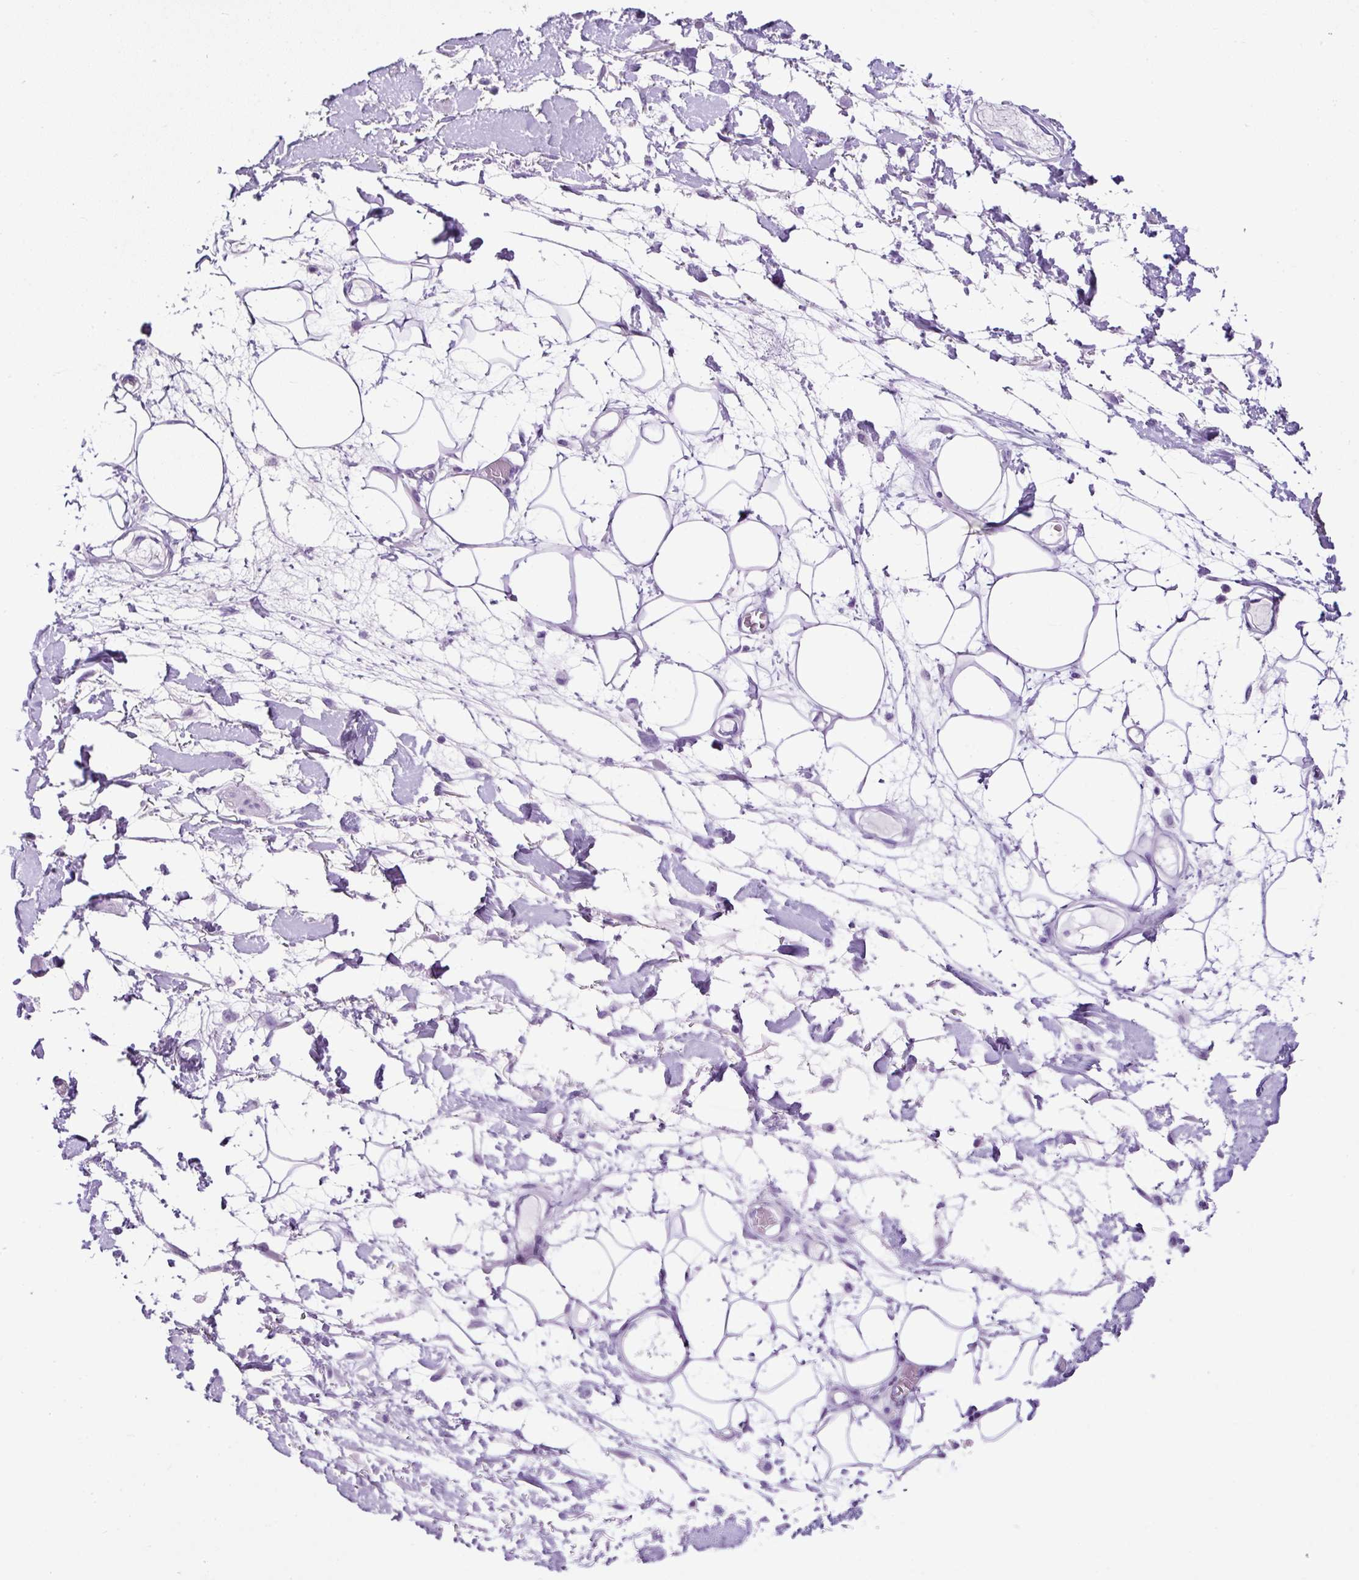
{"staining": {"intensity": "negative", "quantity": "none", "location": "none"}, "tissue": "adipose tissue", "cell_type": "Adipocytes", "image_type": "normal", "snomed": [{"axis": "morphology", "description": "Normal tissue, NOS"}, {"axis": "topography", "description": "Vulva"}, {"axis": "topography", "description": "Peripheral nerve tissue"}], "caption": "This is an immunohistochemistry (IHC) image of unremarkable human adipose tissue. There is no positivity in adipocytes.", "gene": "STOX2", "patient": {"sex": "female", "age": 68}}